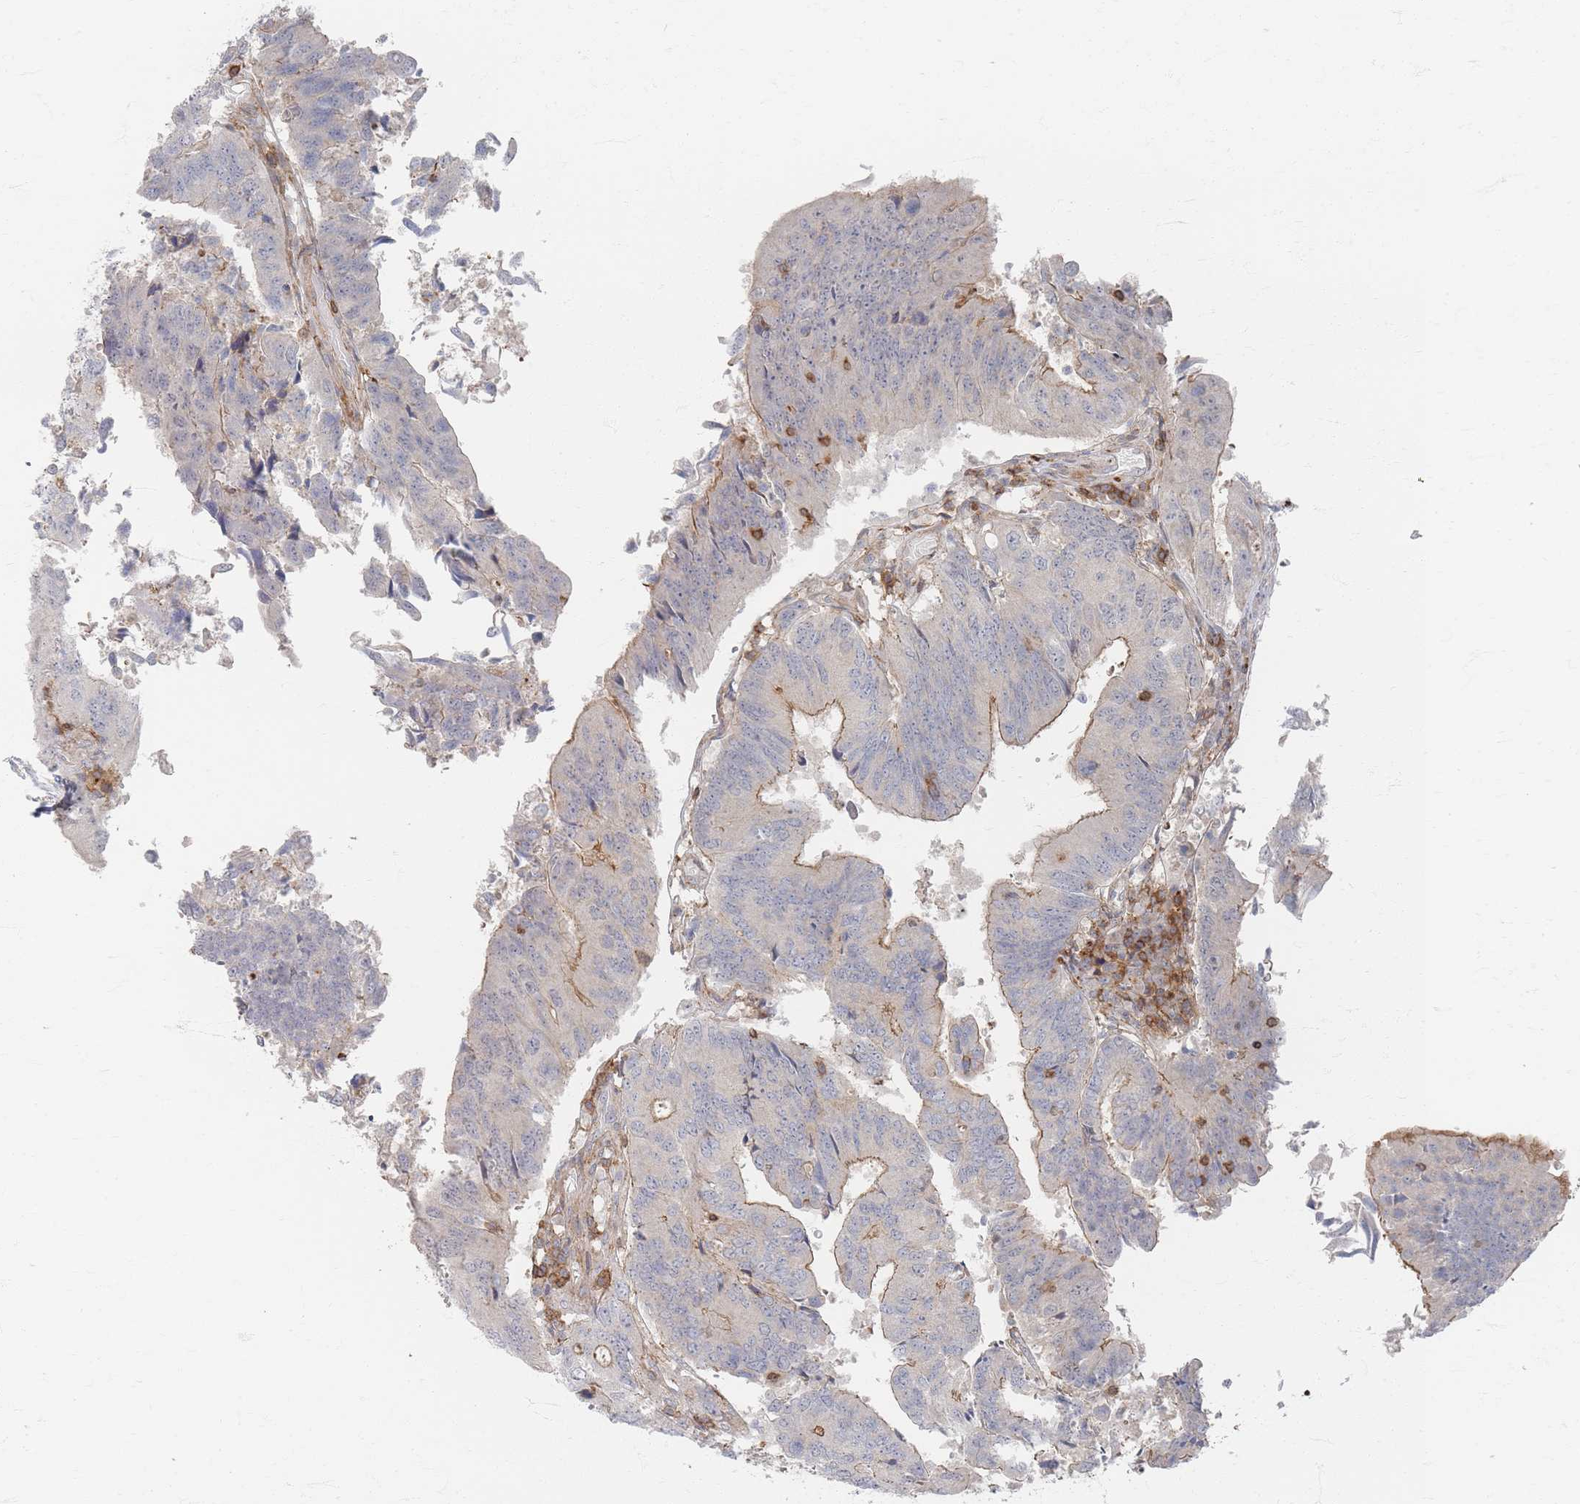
{"staining": {"intensity": "moderate", "quantity": "<25%", "location": "cytoplasmic/membranous"}, "tissue": "colorectal cancer", "cell_type": "Tumor cells", "image_type": "cancer", "snomed": [{"axis": "morphology", "description": "Adenocarcinoma, NOS"}, {"axis": "topography", "description": "Colon"}], "caption": "Human colorectal adenocarcinoma stained with a protein marker shows moderate staining in tumor cells.", "gene": "ZNF852", "patient": {"sex": "female", "age": 67}}